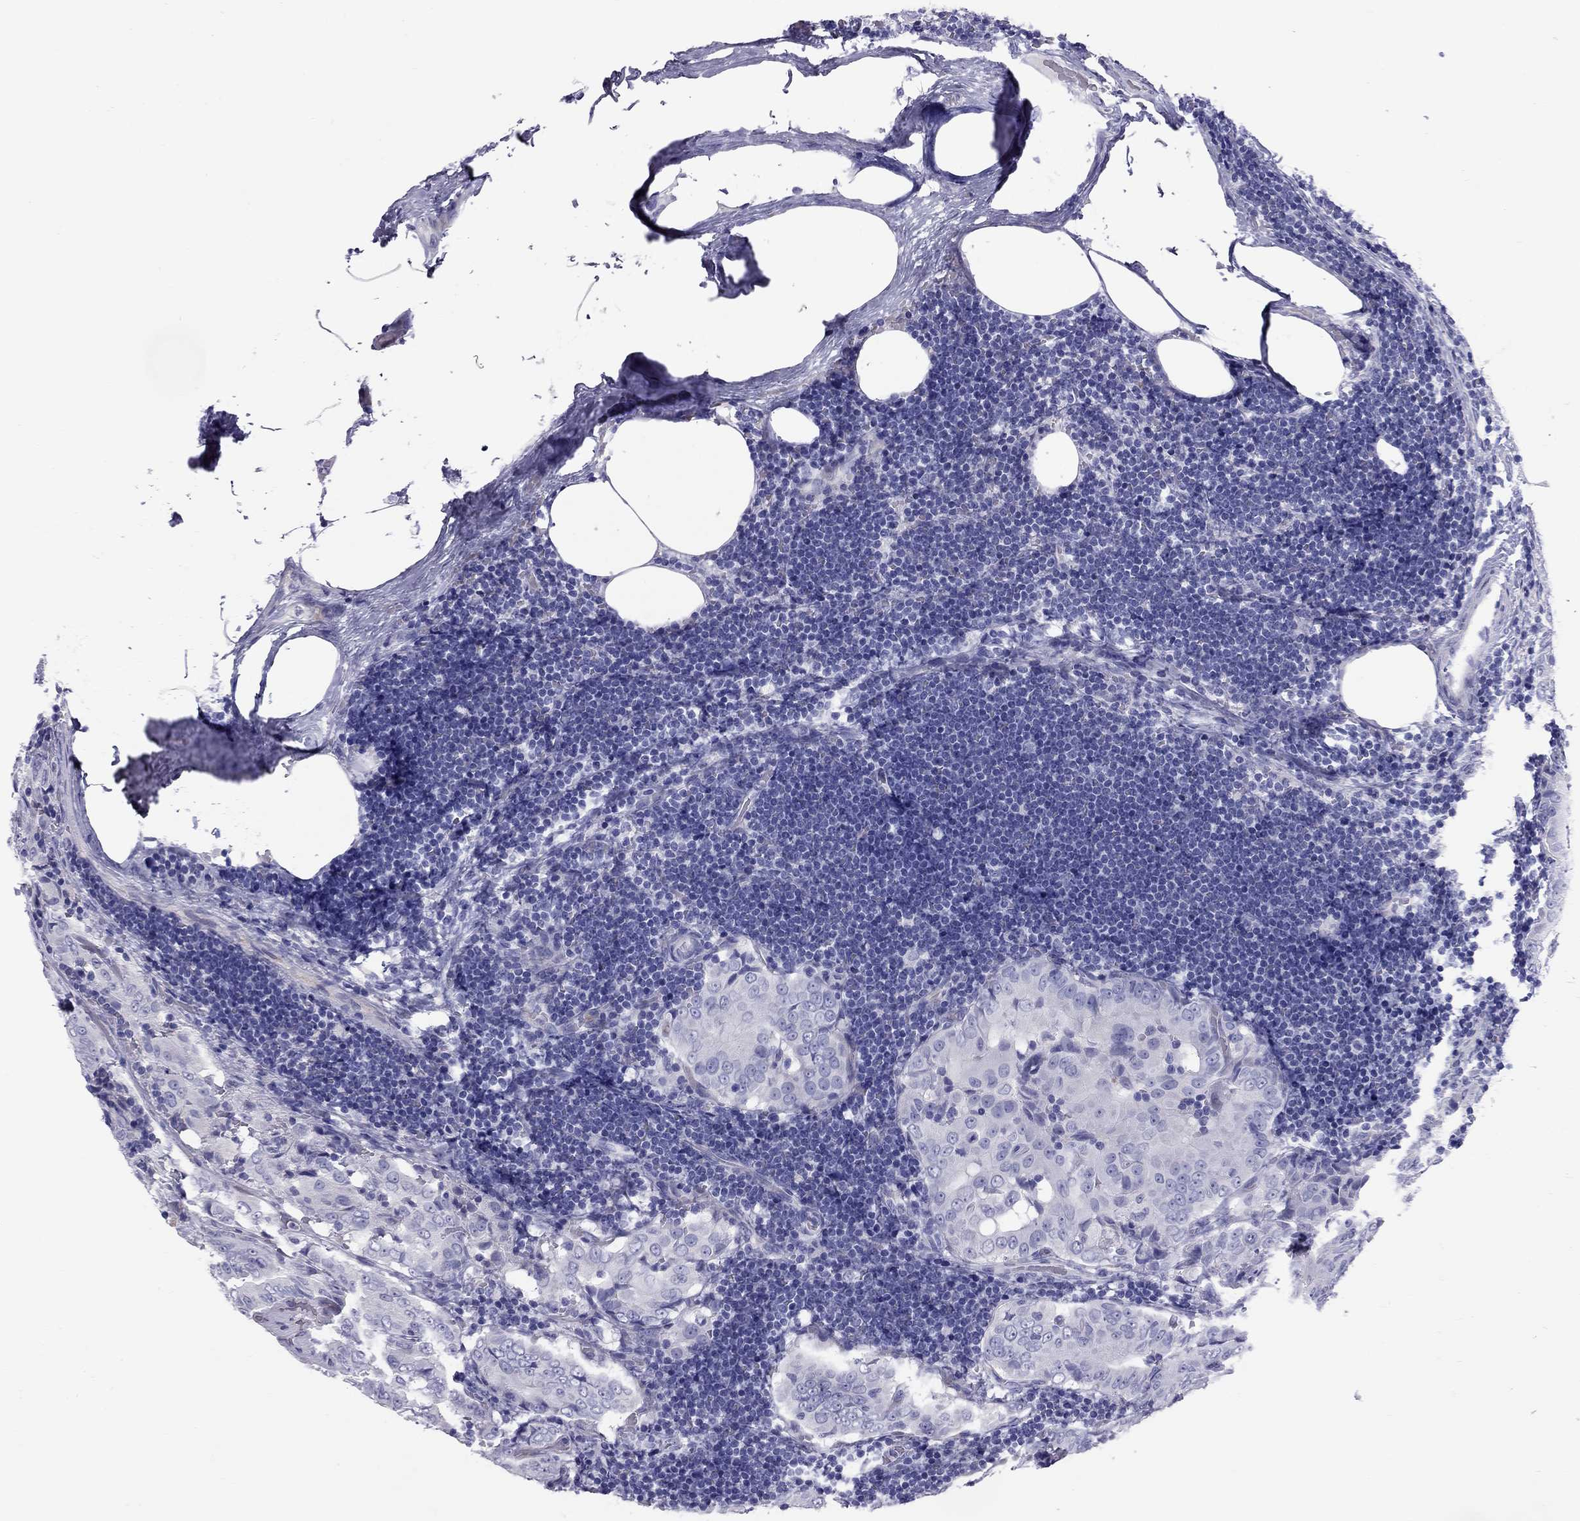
{"staining": {"intensity": "negative", "quantity": "none", "location": "none"}, "tissue": "thyroid cancer", "cell_type": "Tumor cells", "image_type": "cancer", "snomed": [{"axis": "morphology", "description": "Papillary adenocarcinoma, NOS"}, {"axis": "topography", "description": "Thyroid gland"}], "caption": "Human thyroid cancer stained for a protein using immunohistochemistry (IHC) shows no staining in tumor cells.", "gene": "FSCN3", "patient": {"sex": "male", "age": 61}}